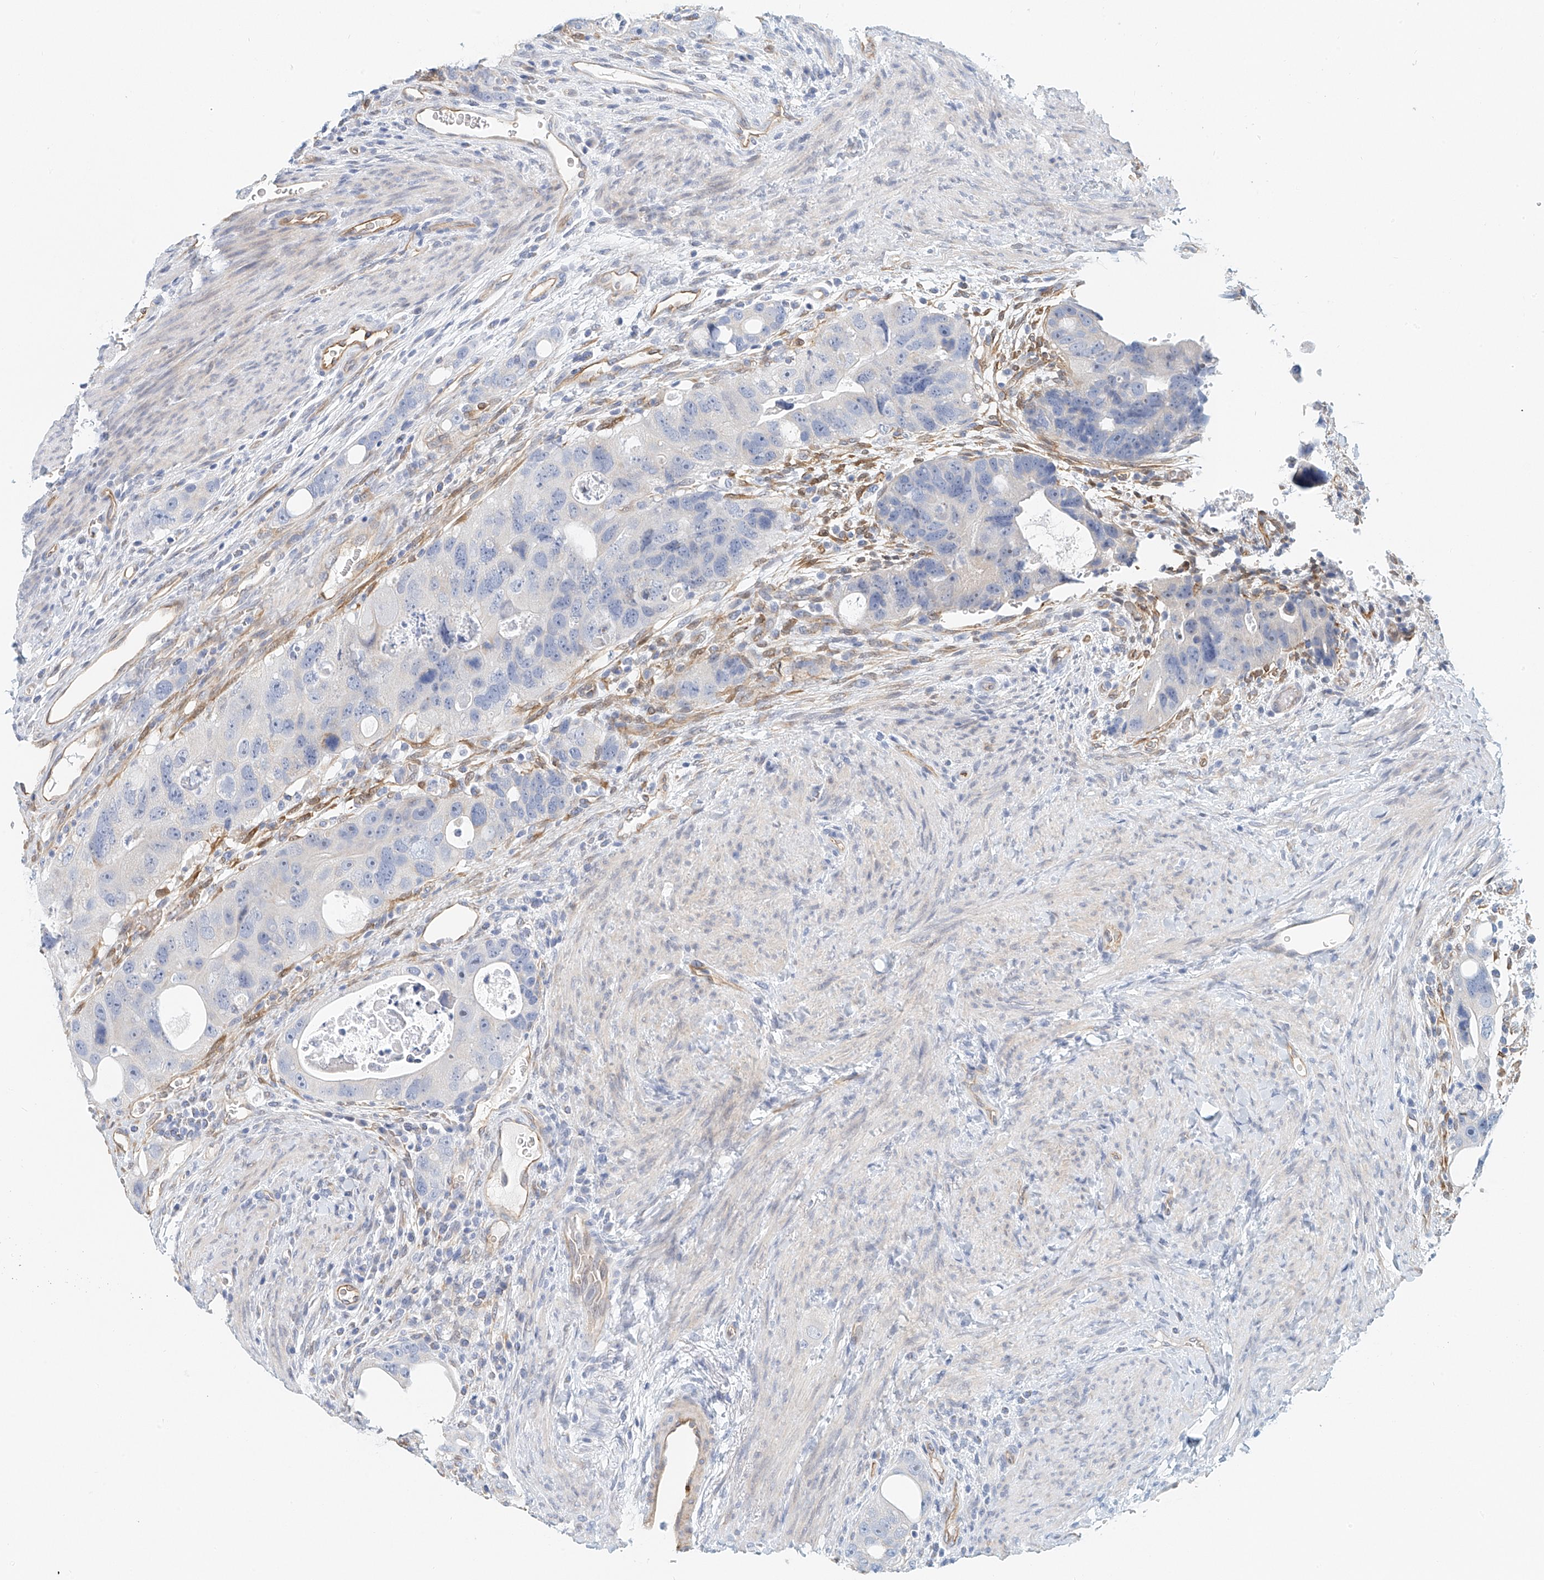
{"staining": {"intensity": "negative", "quantity": "none", "location": "none"}, "tissue": "colorectal cancer", "cell_type": "Tumor cells", "image_type": "cancer", "snomed": [{"axis": "morphology", "description": "Adenocarcinoma, NOS"}, {"axis": "topography", "description": "Rectum"}], "caption": "Colorectal cancer was stained to show a protein in brown. There is no significant staining in tumor cells. Nuclei are stained in blue.", "gene": "ARHGAP28", "patient": {"sex": "male", "age": 59}}